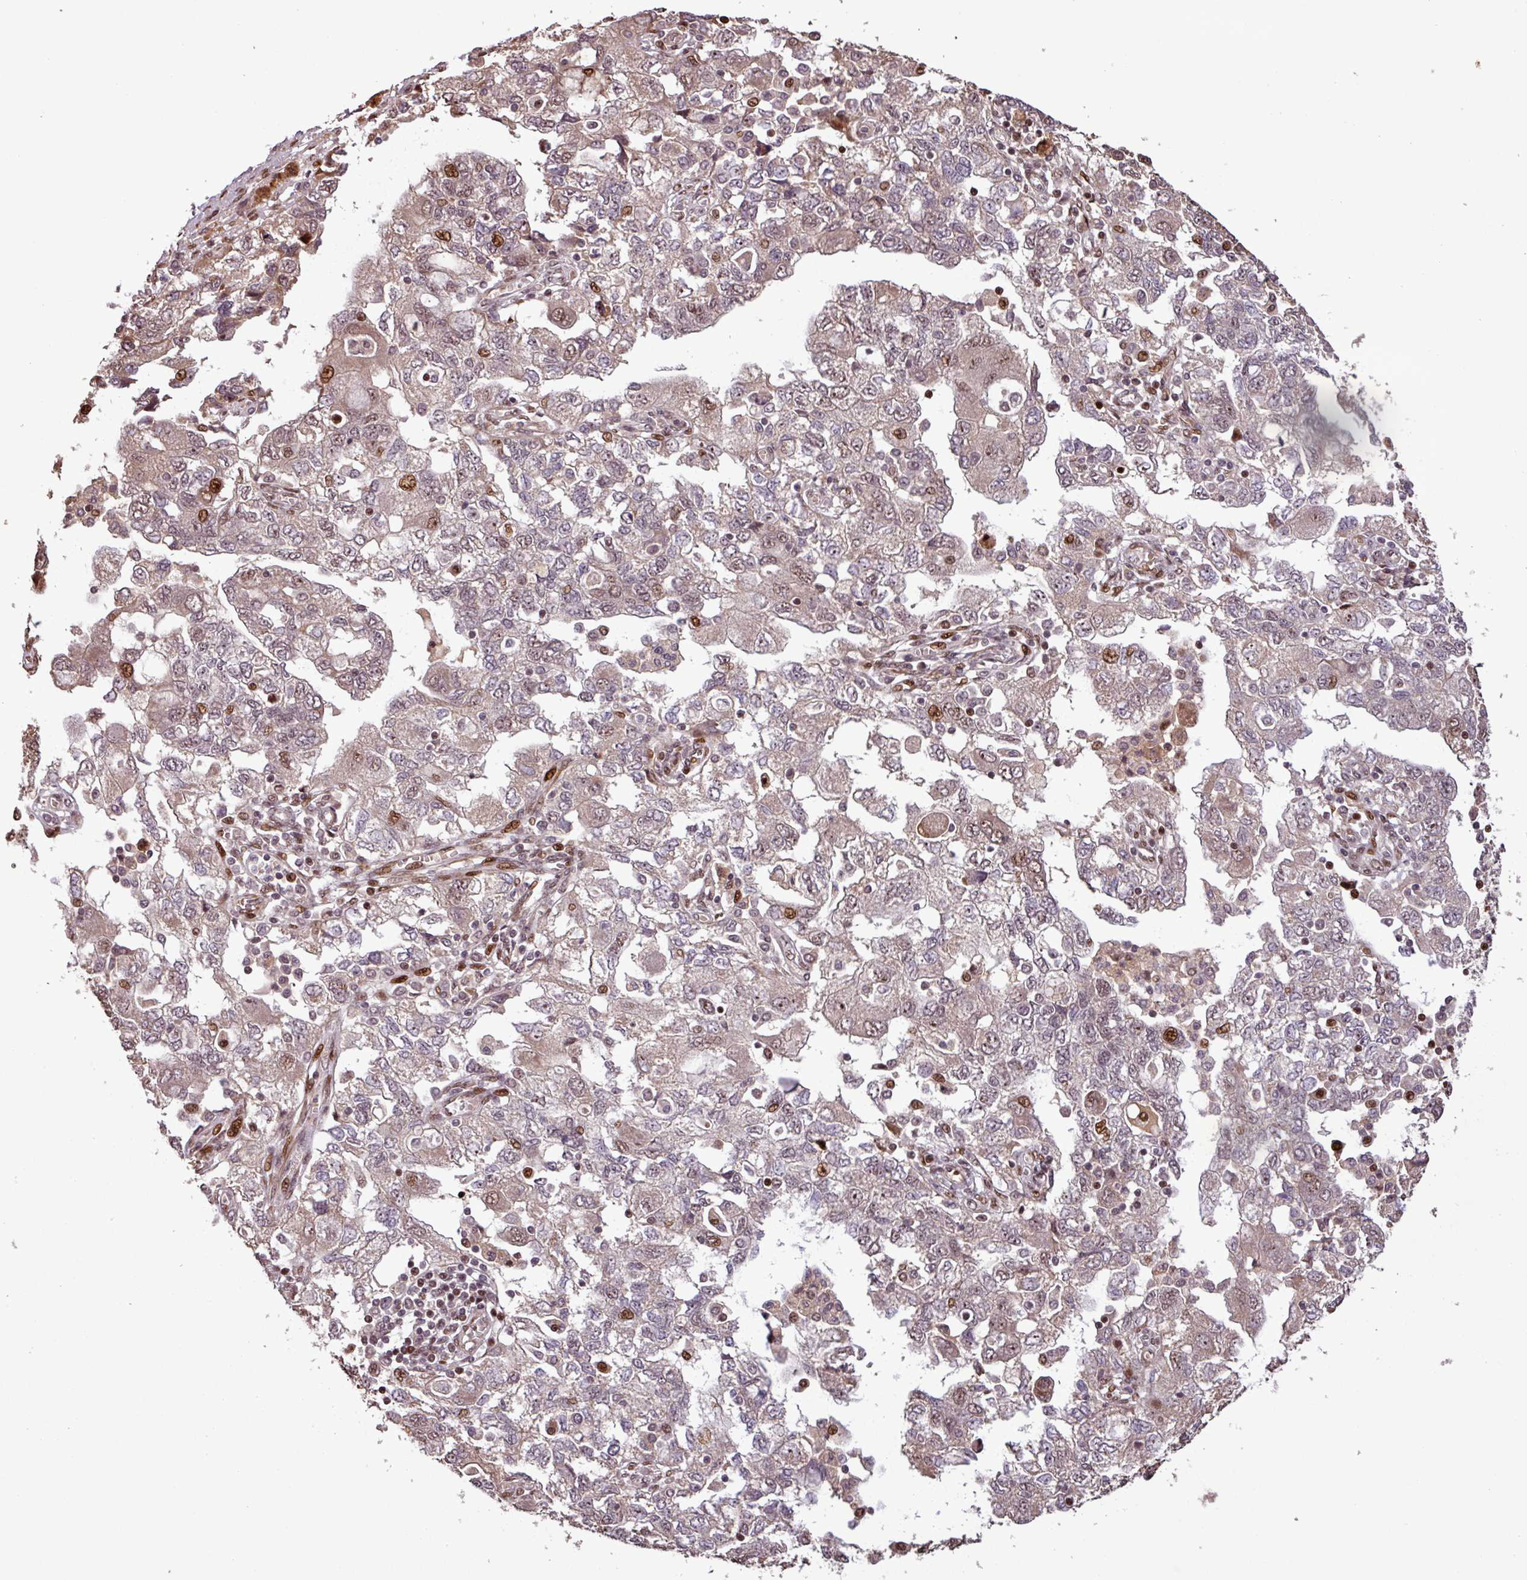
{"staining": {"intensity": "moderate", "quantity": "25%-75%", "location": "nuclear"}, "tissue": "ovarian cancer", "cell_type": "Tumor cells", "image_type": "cancer", "snomed": [{"axis": "morphology", "description": "Carcinoma, NOS"}, {"axis": "morphology", "description": "Cystadenocarcinoma, serous, NOS"}, {"axis": "topography", "description": "Ovary"}], "caption": "A high-resolution image shows immunohistochemistry staining of carcinoma (ovarian), which reveals moderate nuclear positivity in approximately 25%-75% of tumor cells. The staining was performed using DAB to visualize the protein expression in brown, while the nuclei were stained in blue with hematoxylin (Magnification: 20x).", "gene": "SLC22A24", "patient": {"sex": "female", "age": 69}}